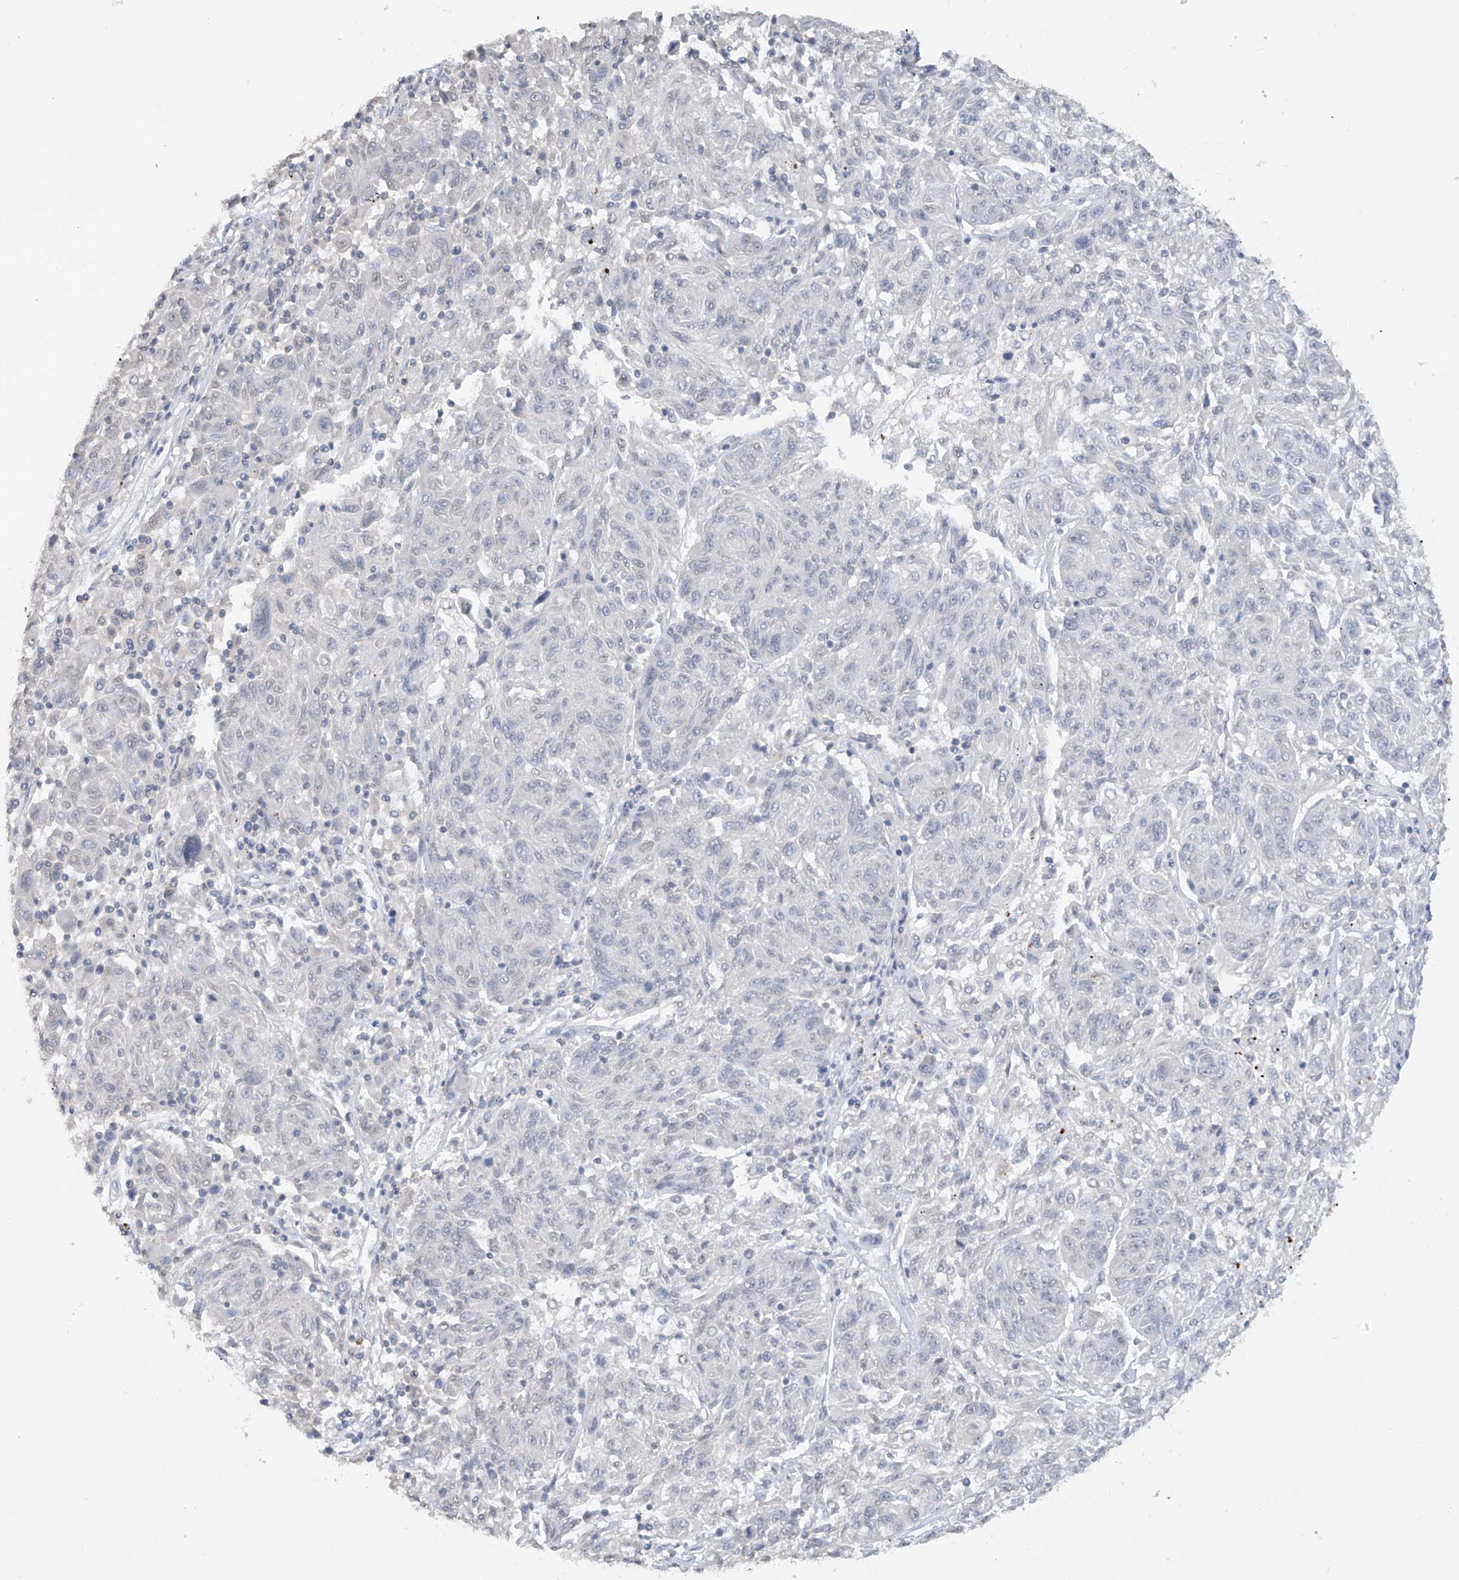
{"staining": {"intensity": "negative", "quantity": "none", "location": "none"}, "tissue": "melanoma", "cell_type": "Tumor cells", "image_type": "cancer", "snomed": [{"axis": "morphology", "description": "Malignant melanoma, NOS"}, {"axis": "topography", "description": "Skin"}], "caption": "An image of human melanoma is negative for staining in tumor cells. Brightfield microscopy of IHC stained with DAB (3,3'-diaminobenzidine) (brown) and hematoxylin (blue), captured at high magnification.", "gene": "HAS3", "patient": {"sex": "male", "age": 53}}